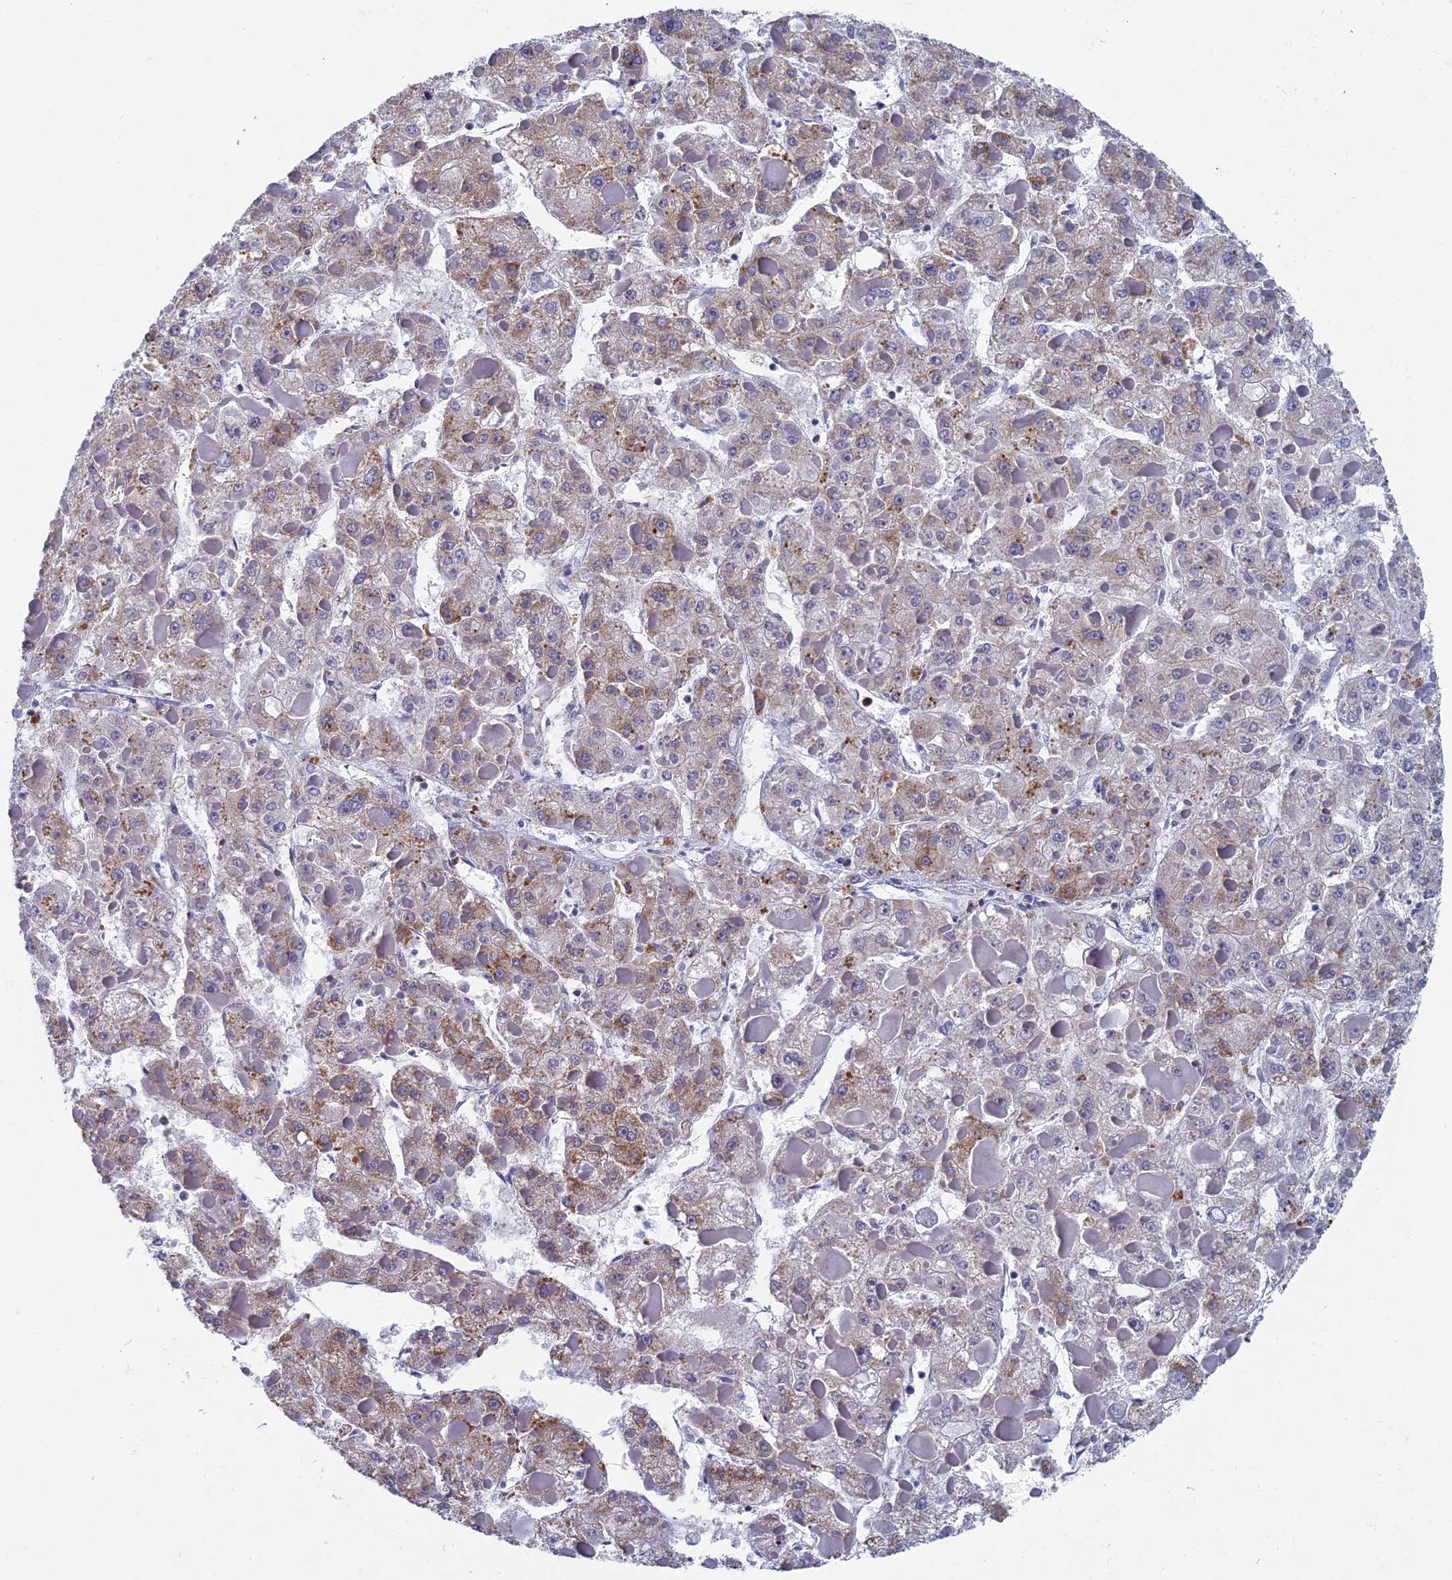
{"staining": {"intensity": "moderate", "quantity": "<25%", "location": "cytoplasmic/membranous"}, "tissue": "liver cancer", "cell_type": "Tumor cells", "image_type": "cancer", "snomed": [{"axis": "morphology", "description": "Carcinoma, Hepatocellular, NOS"}, {"axis": "topography", "description": "Liver"}], "caption": "There is low levels of moderate cytoplasmic/membranous expression in tumor cells of liver cancer, as demonstrated by immunohistochemical staining (brown color).", "gene": "YBX1", "patient": {"sex": "female", "age": 73}}